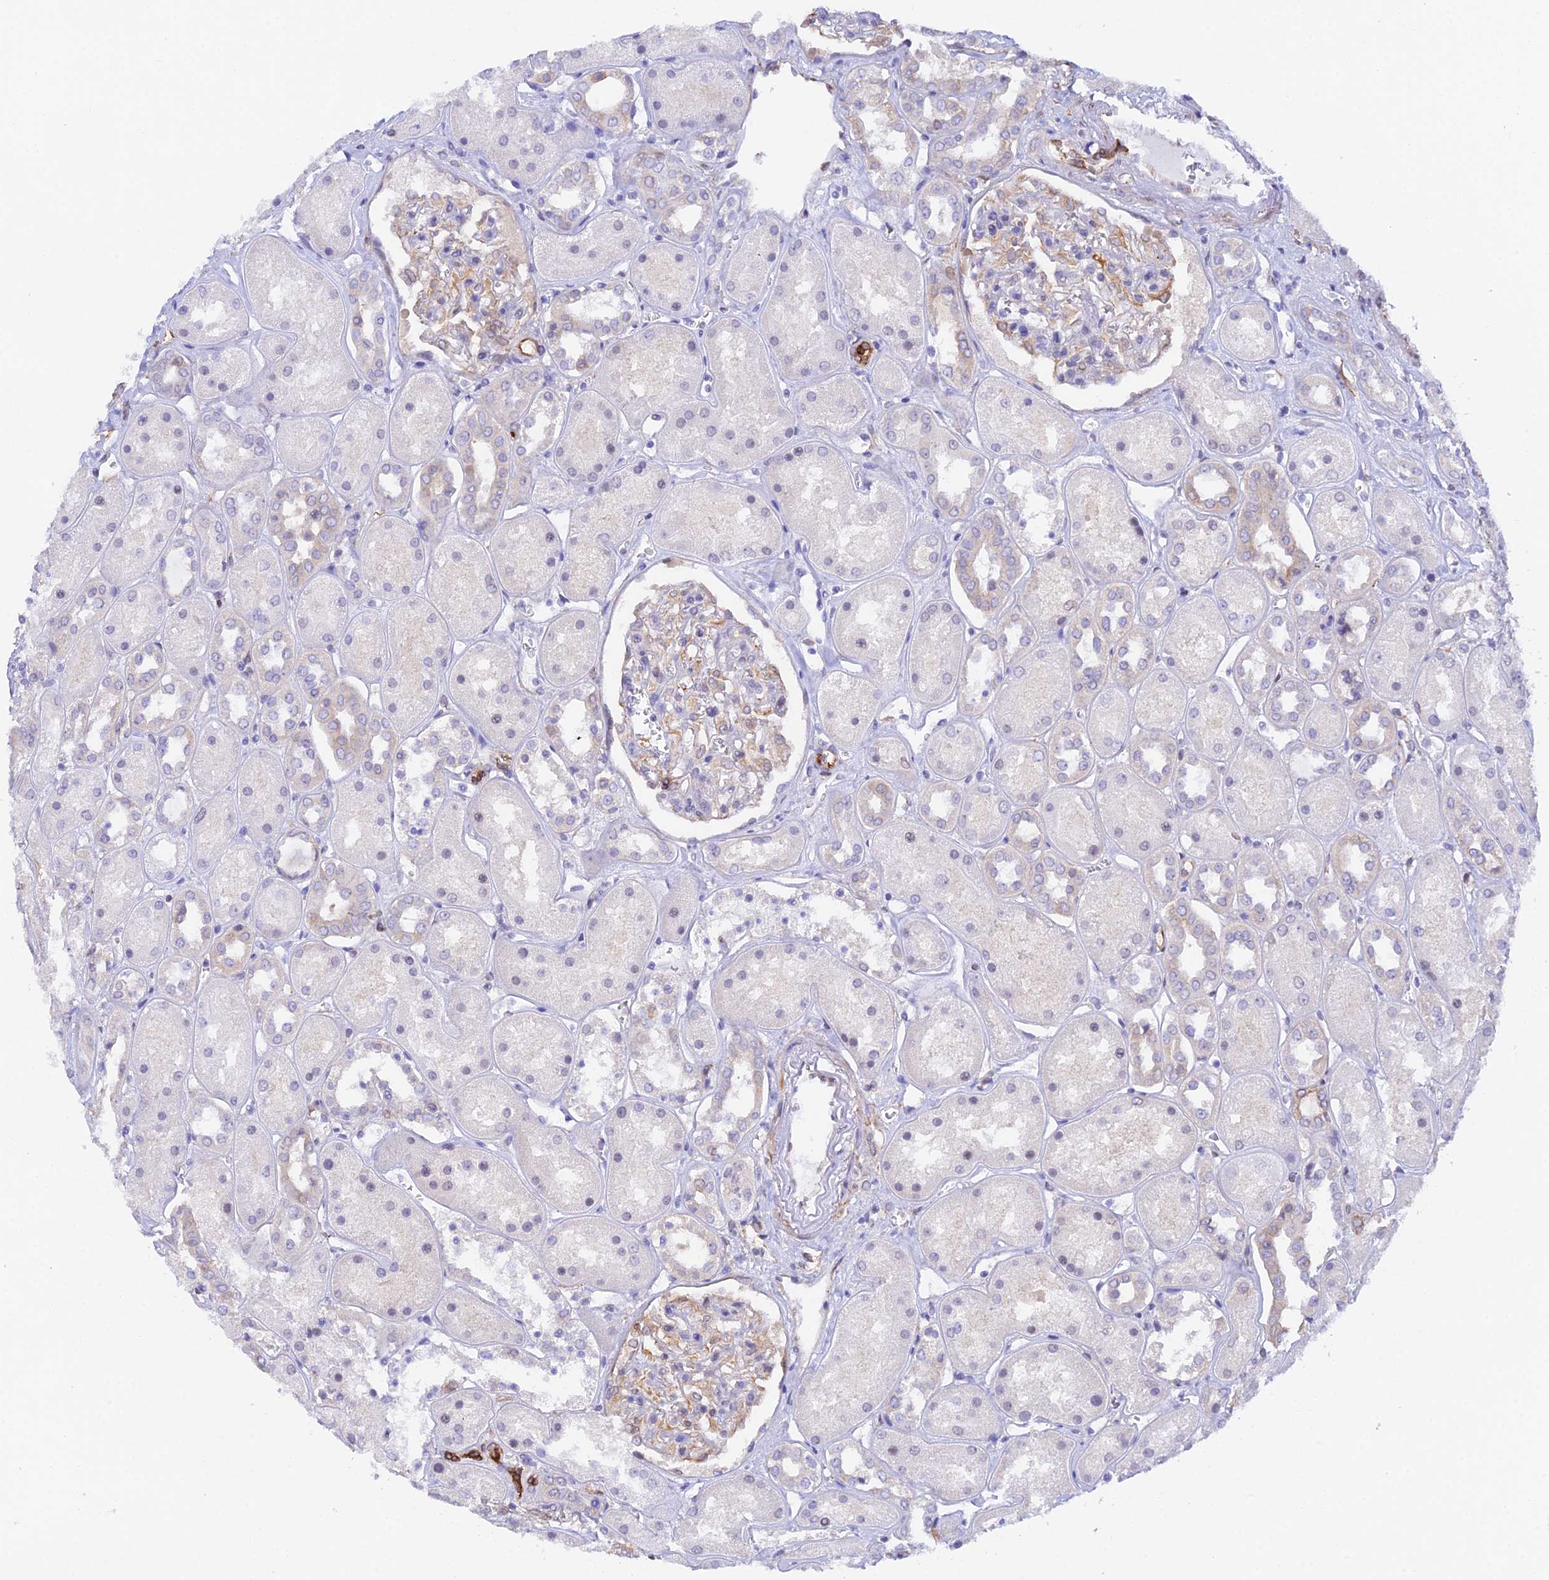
{"staining": {"intensity": "weak", "quantity": "<25%", "location": "cytoplasmic/membranous"}, "tissue": "kidney", "cell_type": "Cells in glomeruli", "image_type": "normal", "snomed": [{"axis": "morphology", "description": "Normal tissue, NOS"}, {"axis": "topography", "description": "Kidney"}], "caption": "An IHC micrograph of unremarkable kidney is shown. There is no staining in cells in glomeruli of kidney. The staining was performed using DAB (3,3'-diaminobenzidine) to visualize the protein expression in brown, while the nuclei were stained in blue with hematoxylin (Magnification: 20x).", "gene": "MXRA7", "patient": {"sex": "male", "age": 70}}